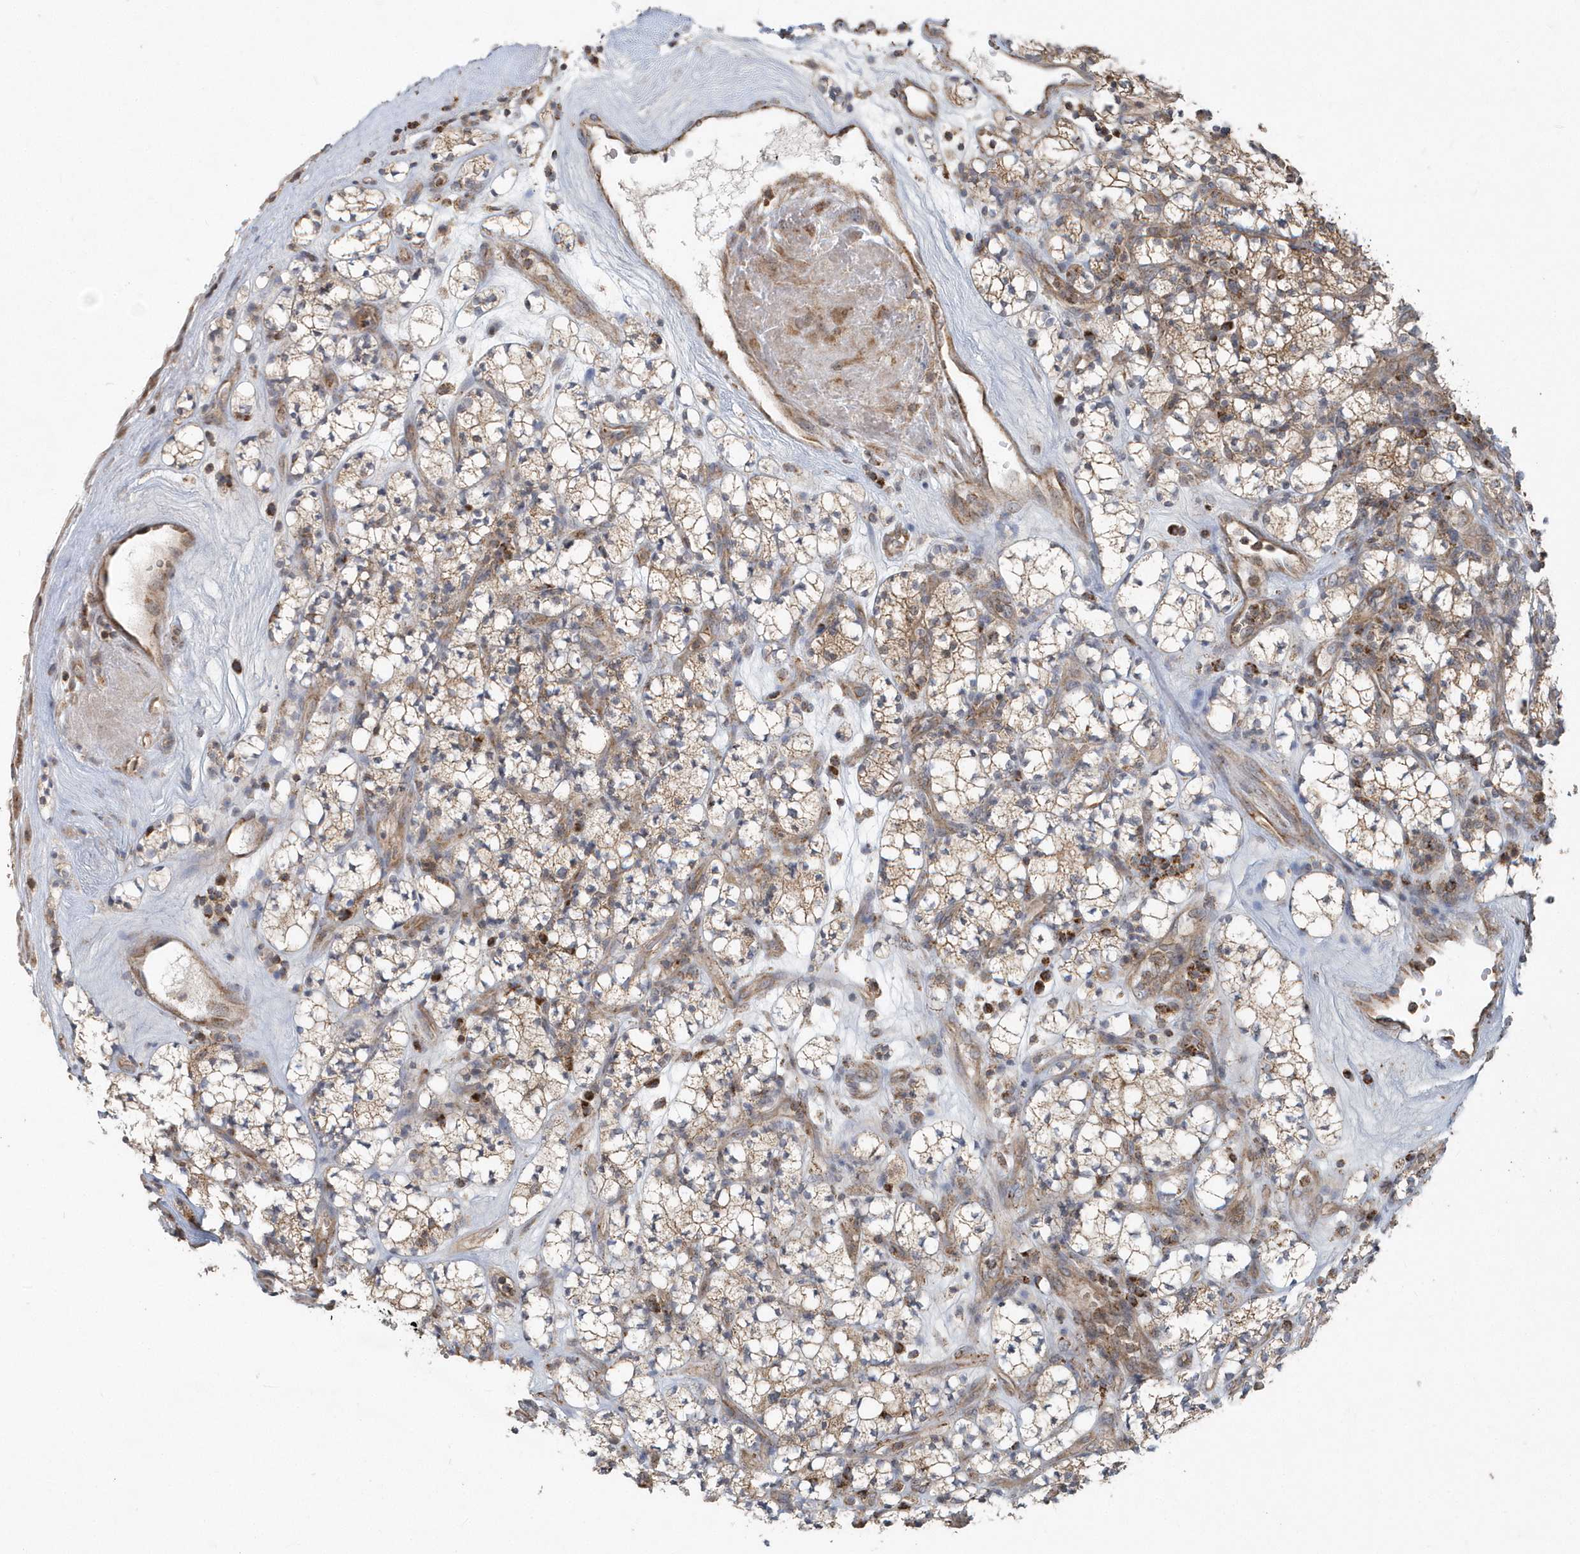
{"staining": {"intensity": "moderate", "quantity": ">75%", "location": "cytoplasmic/membranous"}, "tissue": "renal cancer", "cell_type": "Tumor cells", "image_type": "cancer", "snomed": [{"axis": "morphology", "description": "Adenocarcinoma, NOS"}, {"axis": "topography", "description": "Kidney"}], "caption": "Human adenocarcinoma (renal) stained with a brown dye reveals moderate cytoplasmic/membranous positive expression in approximately >75% of tumor cells.", "gene": "PPP1R7", "patient": {"sex": "male", "age": 77}}